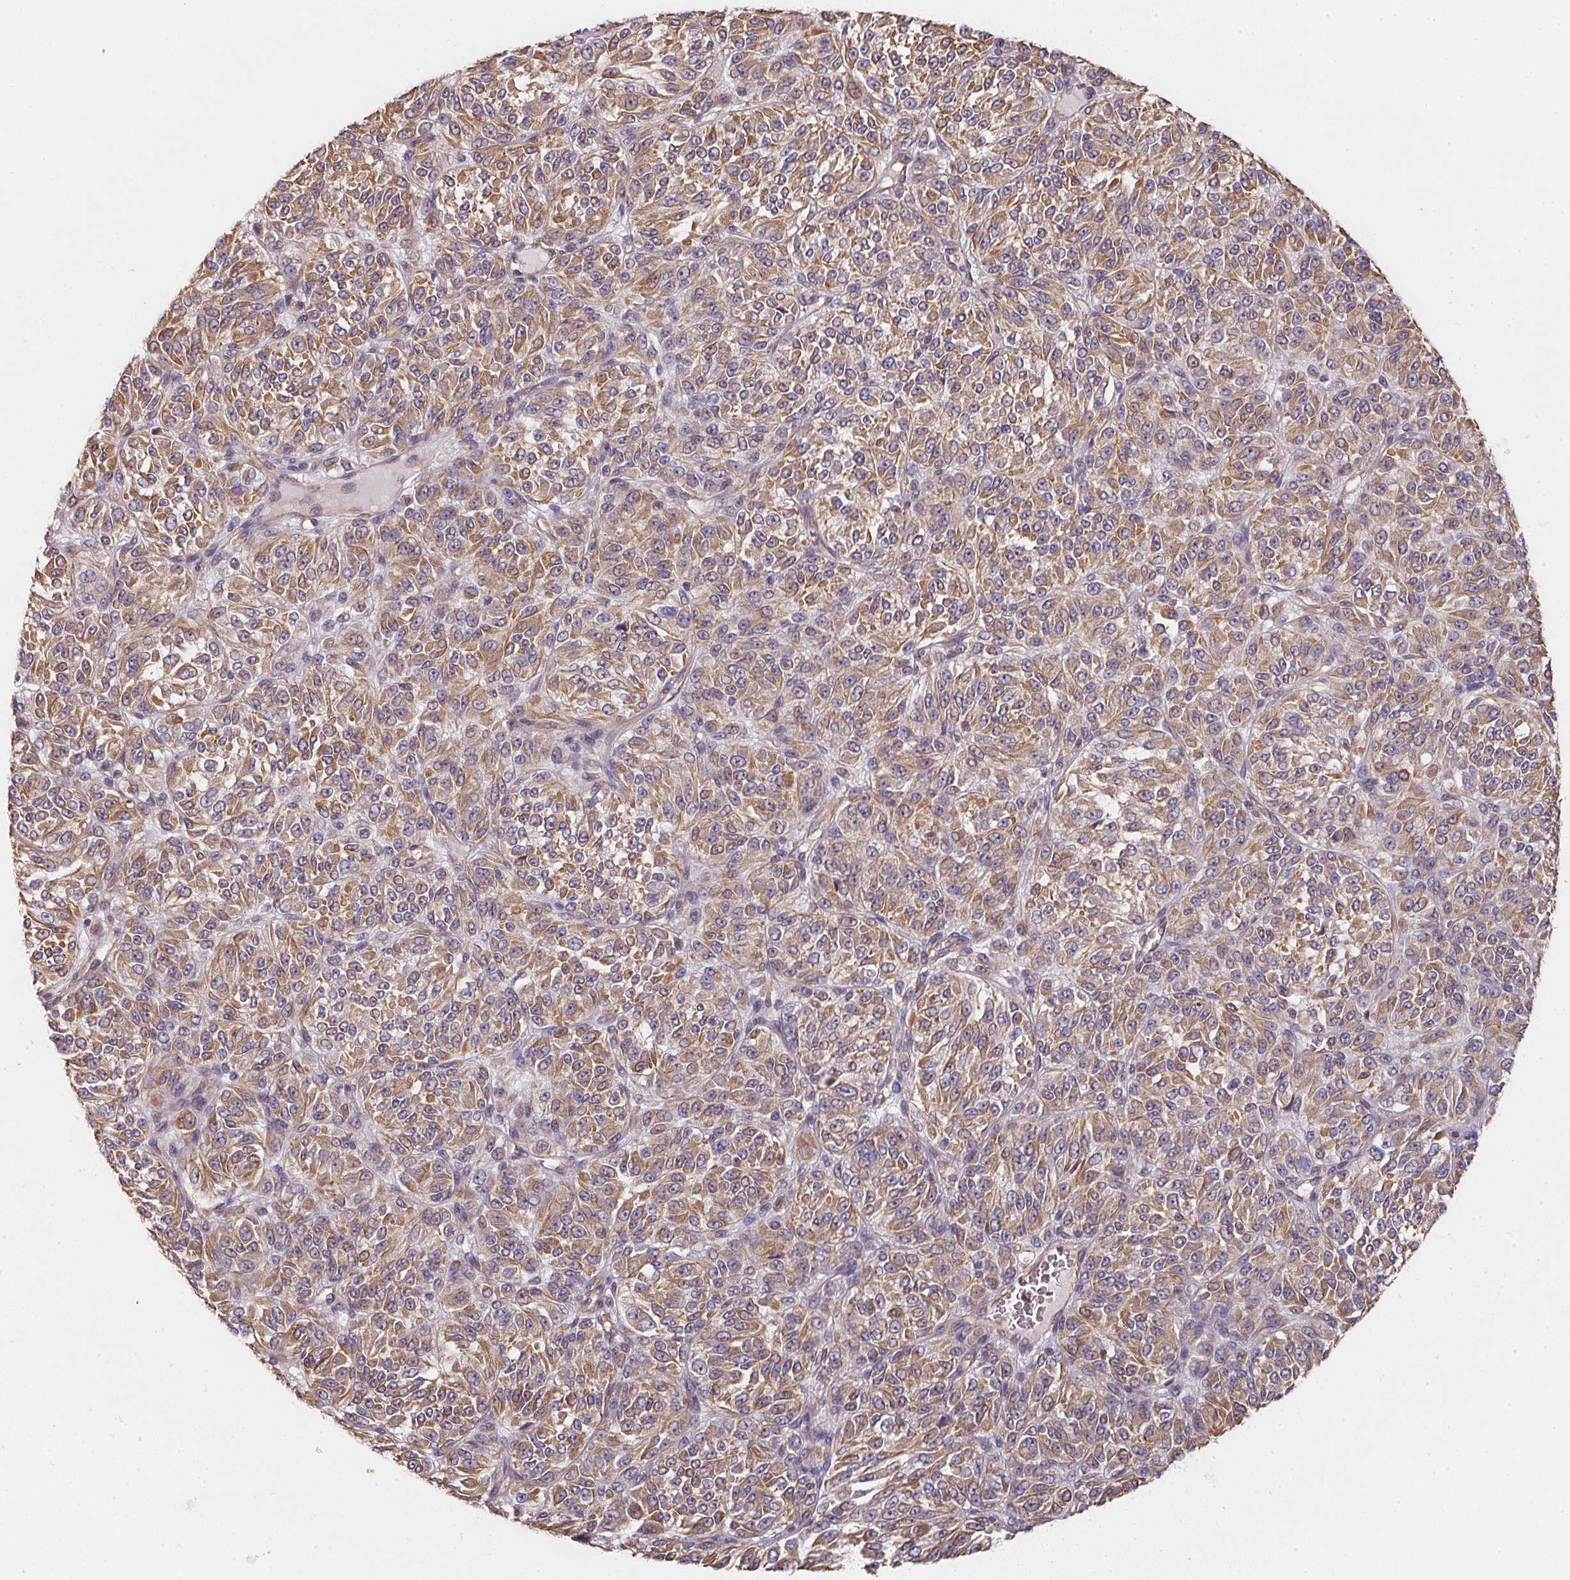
{"staining": {"intensity": "moderate", "quantity": ">75%", "location": "cytoplasmic/membranous"}, "tissue": "melanoma", "cell_type": "Tumor cells", "image_type": "cancer", "snomed": [{"axis": "morphology", "description": "Malignant melanoma, Metastatic site"}, {"axis": "topography", "description": "Brain"}], "caption": "Approximately >75% of tumor cells in malignant melanoma (metastatic site) display moderate cytoplasmic/membranous protein staining as visualized by brown immunohistochemical staining.", "gene": "TBKBP1", "patient": {"sex": "female", "age": 56}}